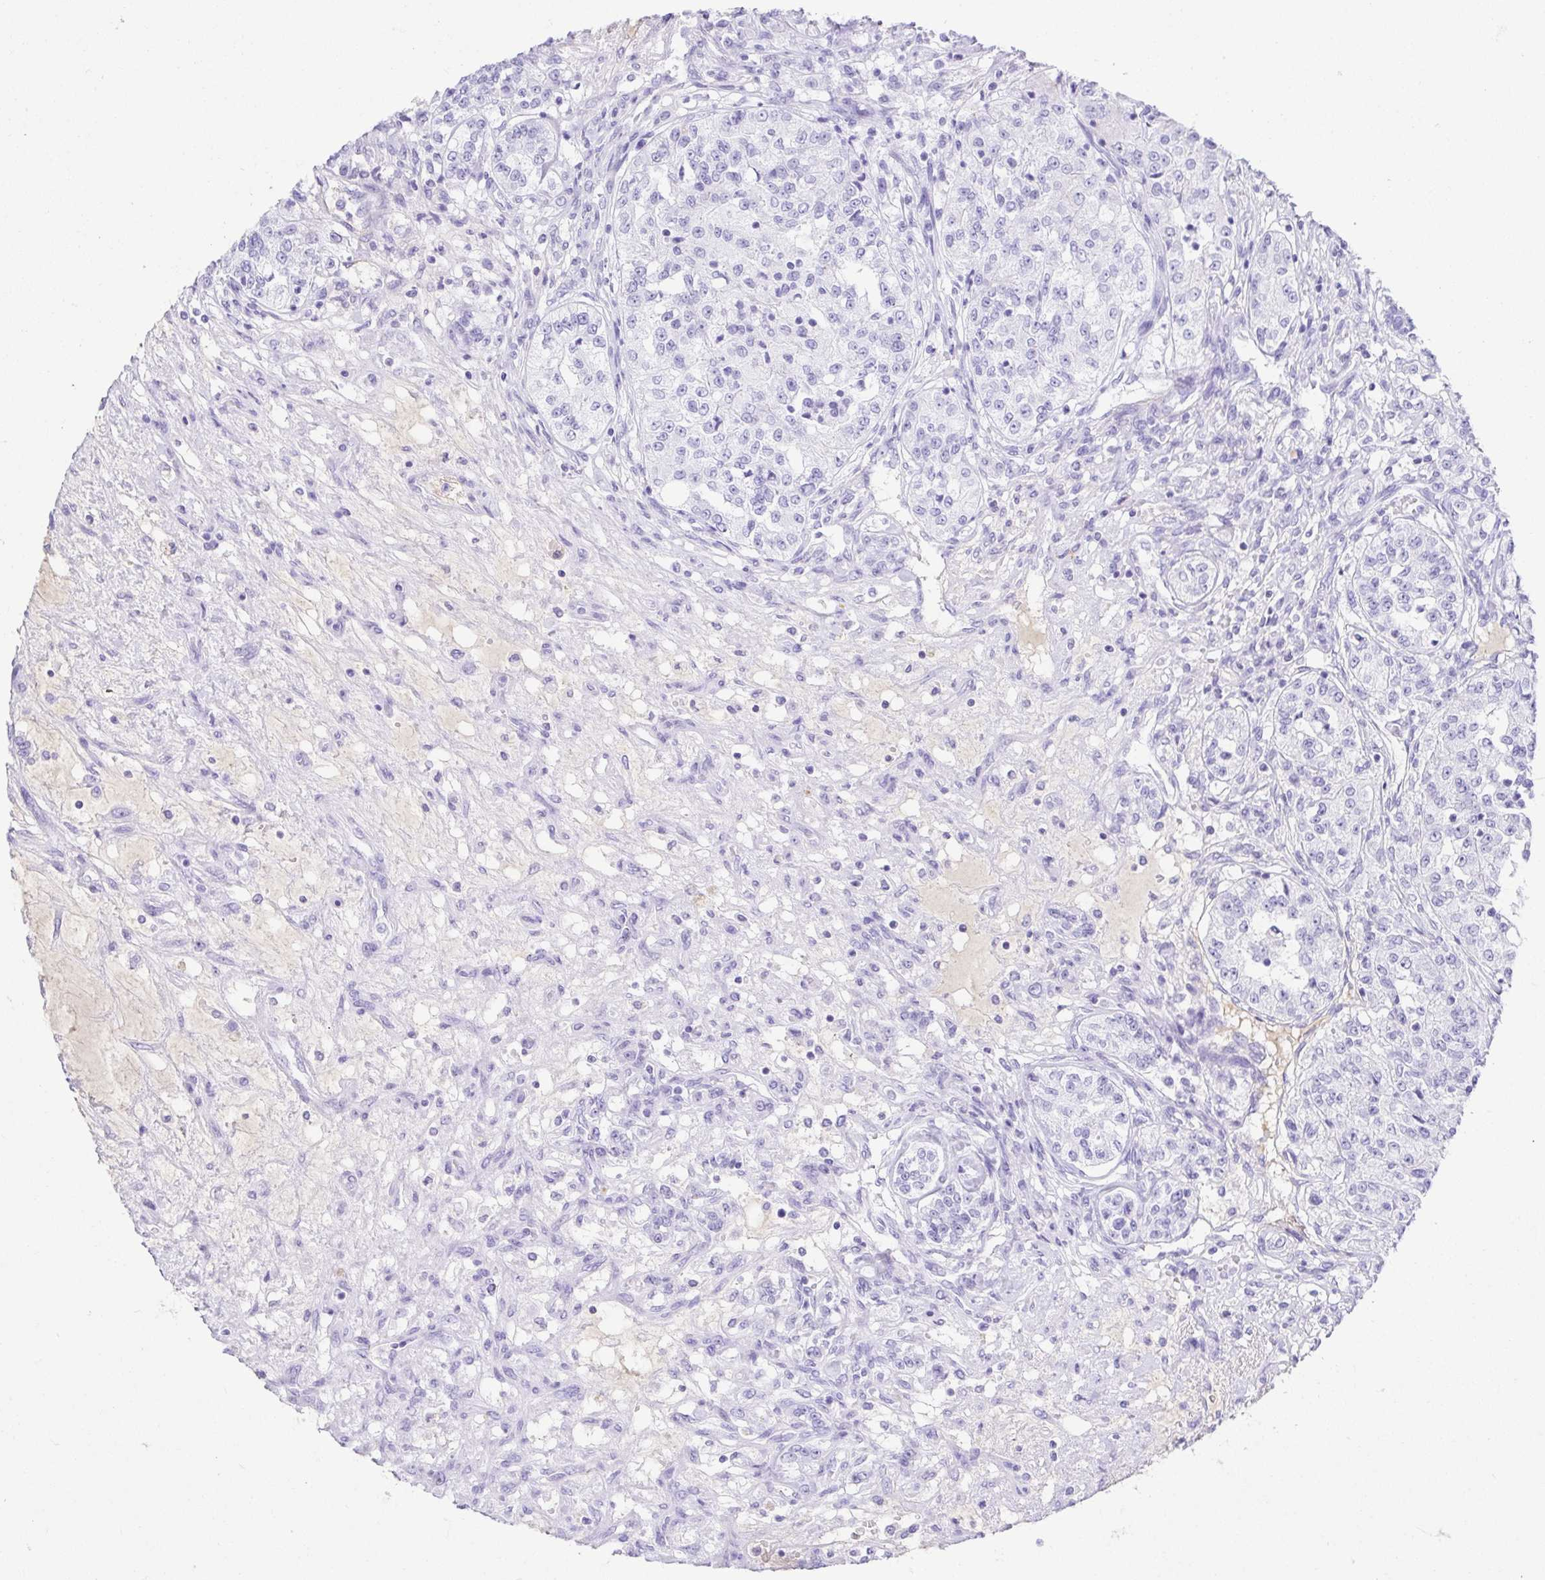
{"staining": {"intensity": "negative", "quantity": "none", "location": "none"}, "tissue": "renal cancer", "cell_type": "Tumor cells", "image_type": "cancer", "snomed": [{"axis": "morphology", "description": "Adenocarcinoma, NOS"}, {"axis": "topography", "description": "Kidney"}], "caption": "Human adenocarcinoma (renal) stained for a protein using immunohistochemistry reveals no expression in tumor cells.", "gene": "GKN1", "patient": {"sex": "female", "age": 63}}